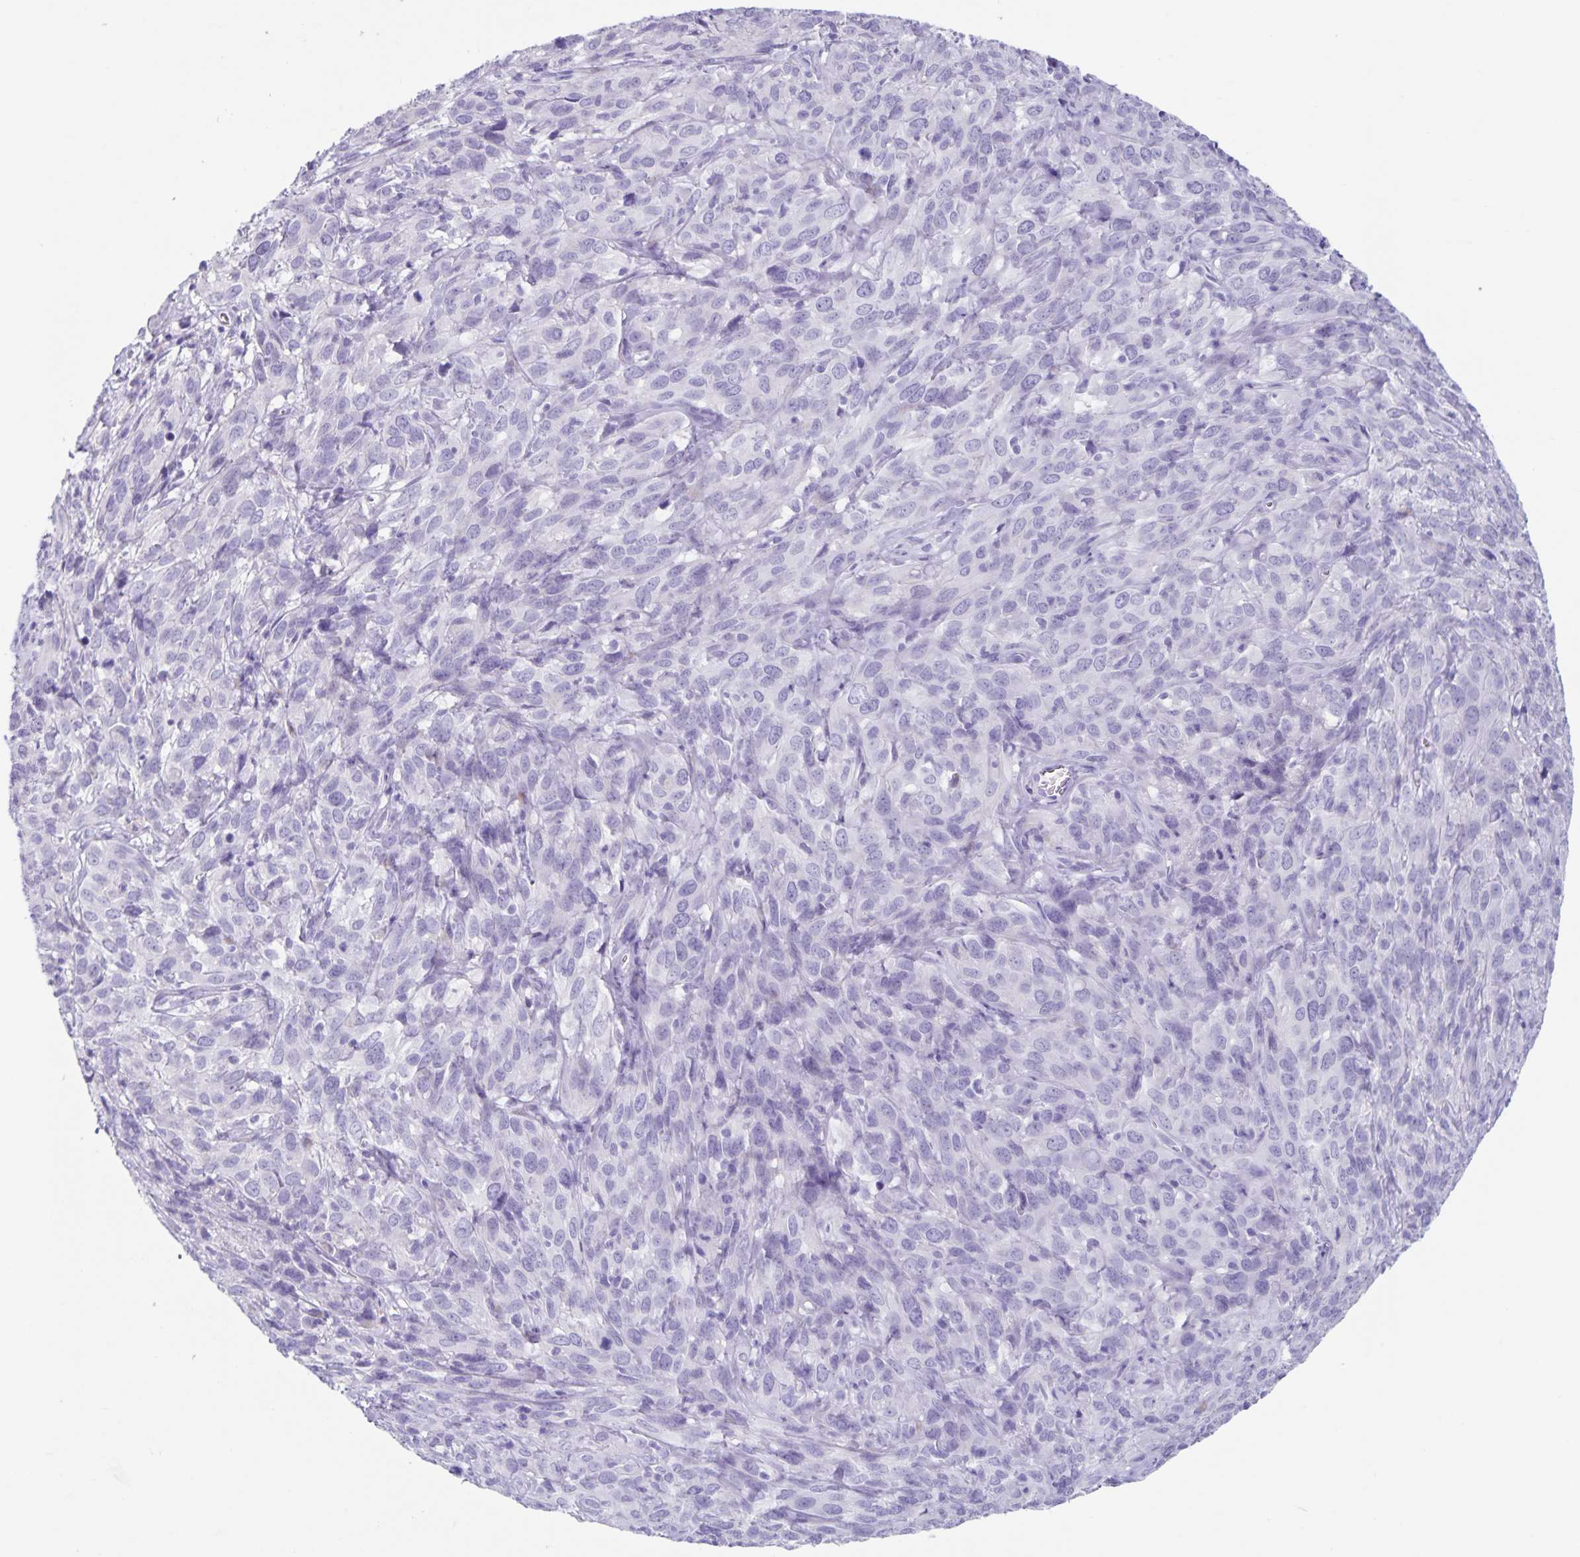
{"staining": {"intensity": "negative", "quantity": "none", "location": "none"}, "tissue": "cervical cancer", "cell_type": "Tumor cells", "image_type": "cancer", "snomed": [{"axis": "morphology", "description": "Squamous cell carcinoma, NOS"}, {"axis": "topography", "description": "Cervix"}], "caption": "DAB immunohistochemical staining of squamous cell carcinoma (cervical) demonstrates no significant positivity in tumor cells. The staining is performed using DAB (3,3'-diaminobenzidine) brown chromogen with nuclei counter-stained in using hematoxylin.", "gene": "C11orf42", "patient": {"sex": "female", "age": 51}}